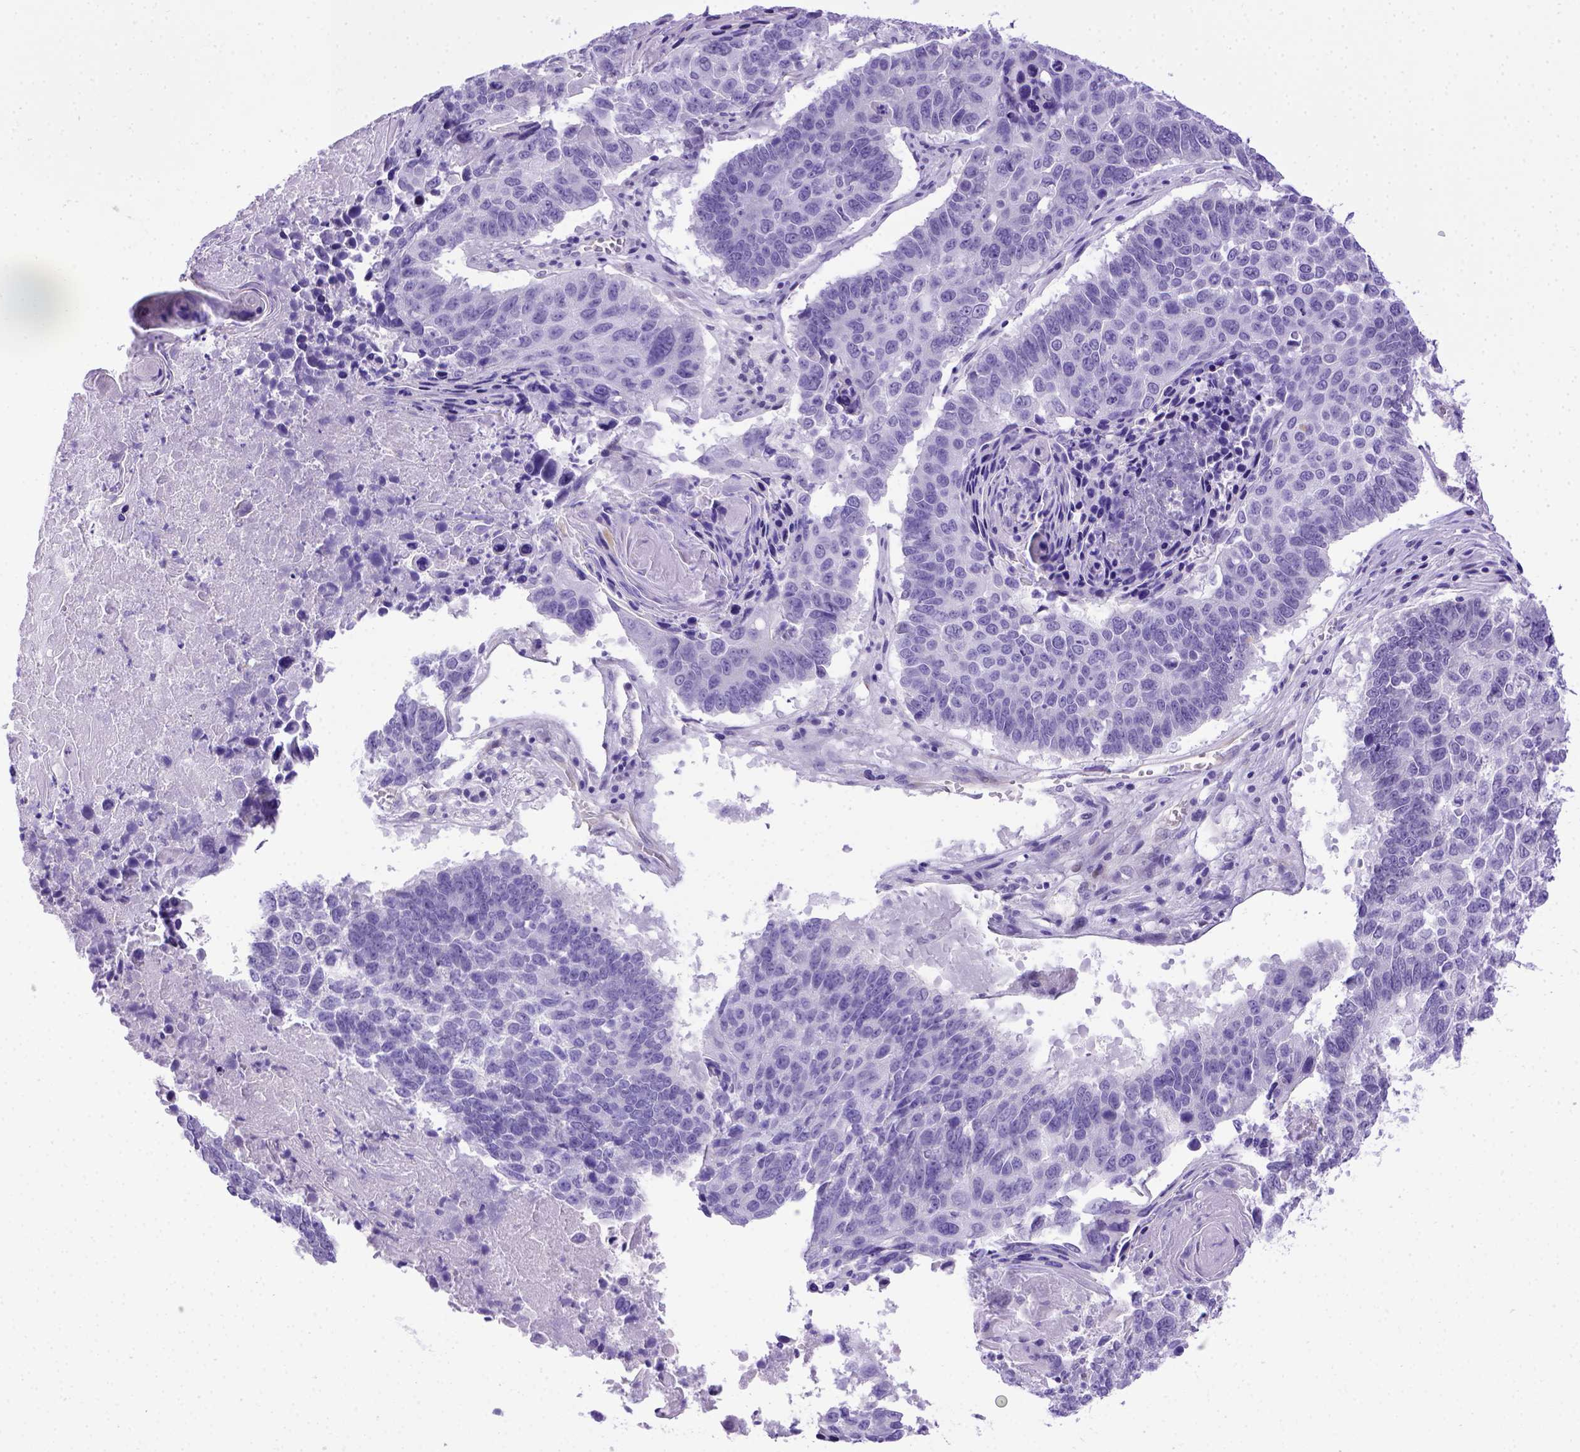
{"staining": {"intensity": "negative", "quantity": "none", "location": "none"}, "tissue": "lung cancer", "cell_type": "Tumor cells", "image_type": "cancer", "snomed": [{"axis": "morphology", "description": "Squamous cell carcinoma, NOS"}, {"axis": "topography", "description": "Lung"}], "caption": "Lung squamous cell carcinoma stained for a protein using immunohistochemistry (IHC) demonstrates no expression tumor cells.", "gene": "ADAM12", "patient": {"sex": "male", "age": 73}}